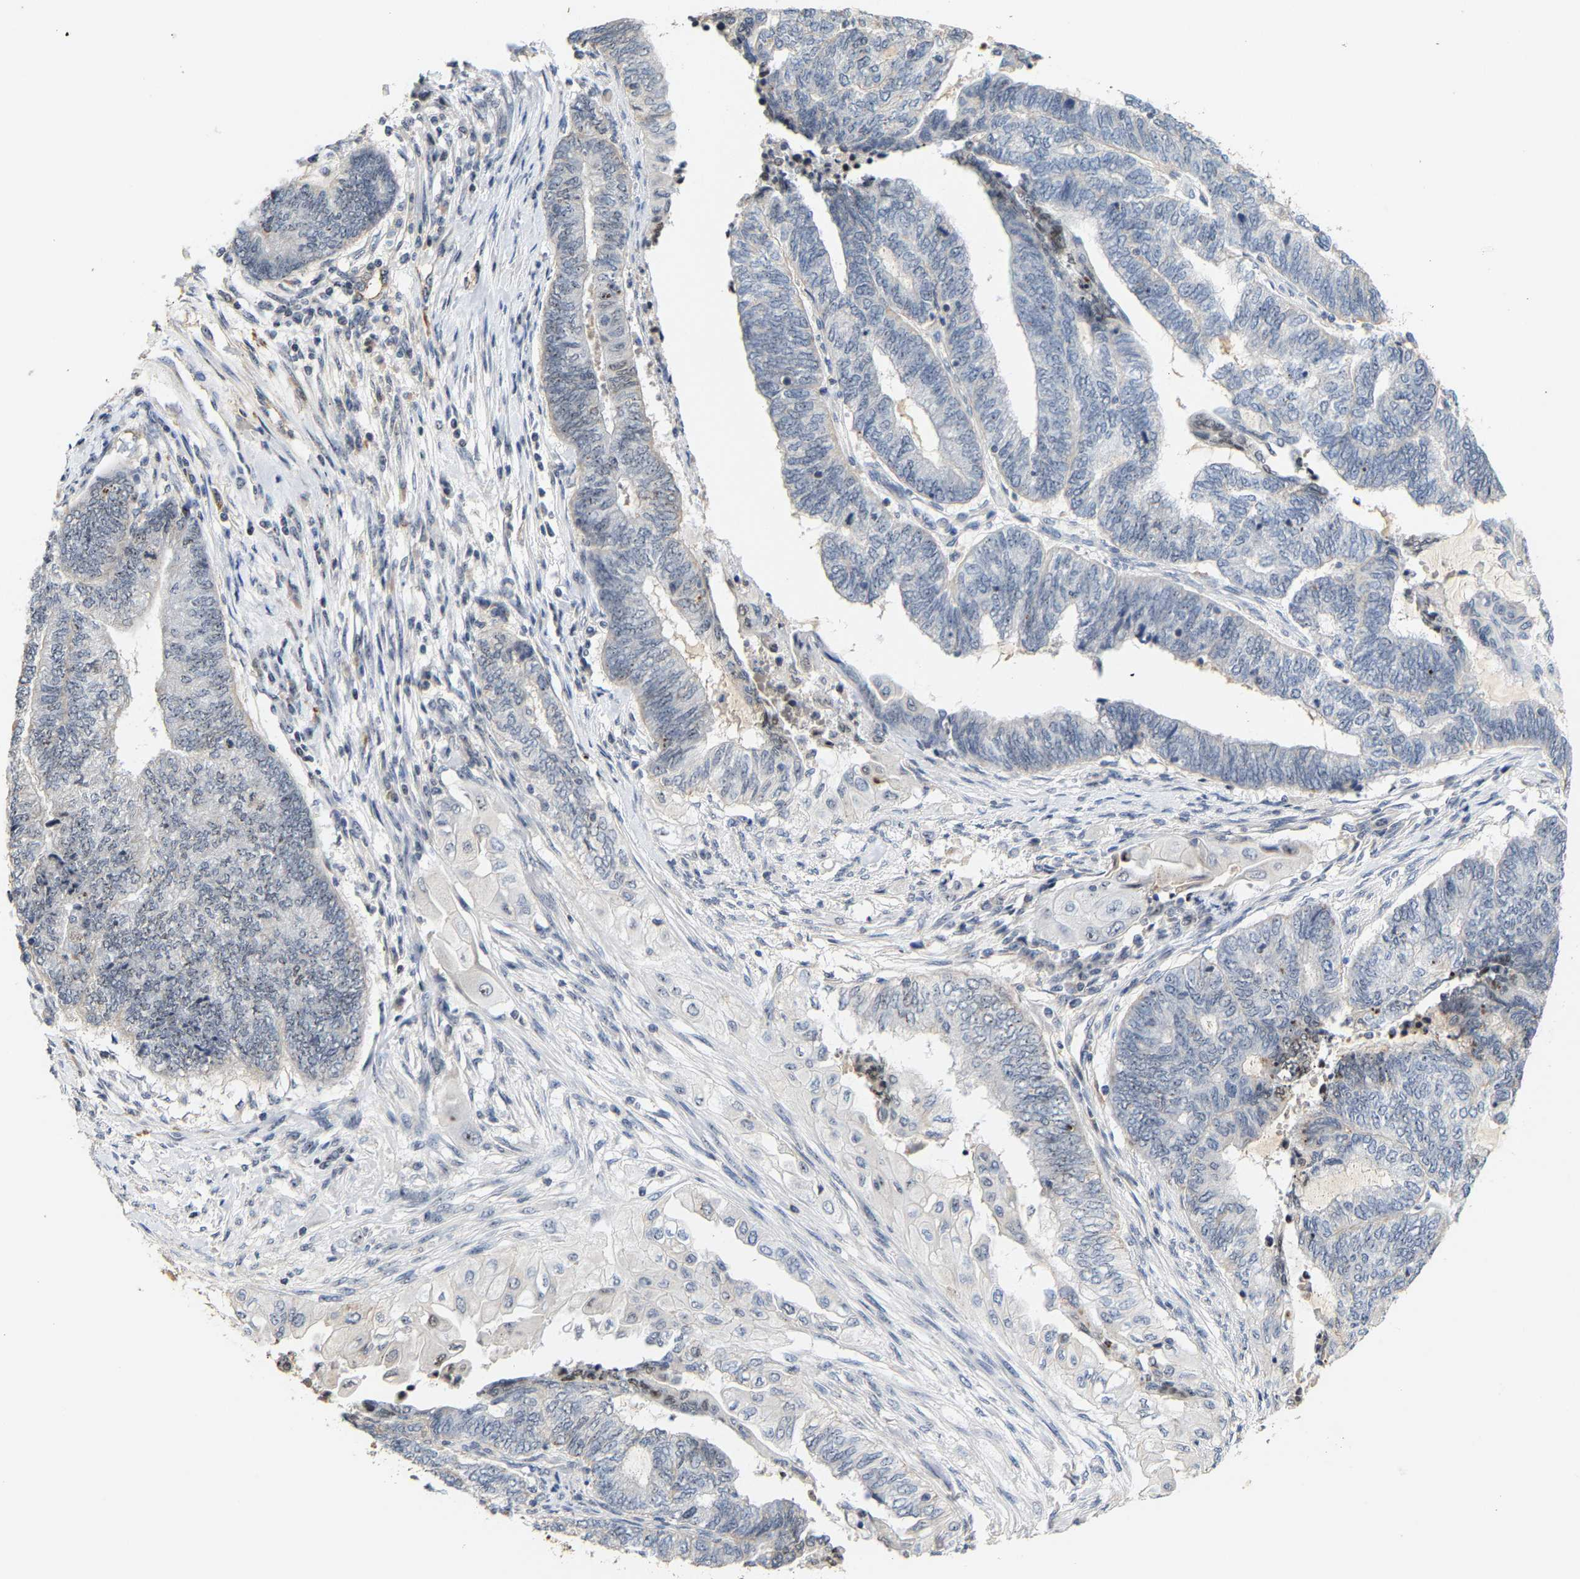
{"staining": {"intensity": "negative", "quantity": "none", "location": "none"}, "tissue": "endometrial cancer", "cell_type": "Tumor cells", "image_type": "cancer", "snomed": [{"axis": "morphology", "description": "Adenocarcinoma, NOS"}, {"axis": "topography", "description": "Uterus"}, {"axis": "topography", "description": "Endometrium"}], "caption": "High power microscopy photomicrograph of an immunohistochemistry (IHC) micrograph of adenocarcinoma (endometrial), revealing no significant staining in tumor cells.", "gene": "NOP58", "patient": {"sex": "female", "age": 70}}